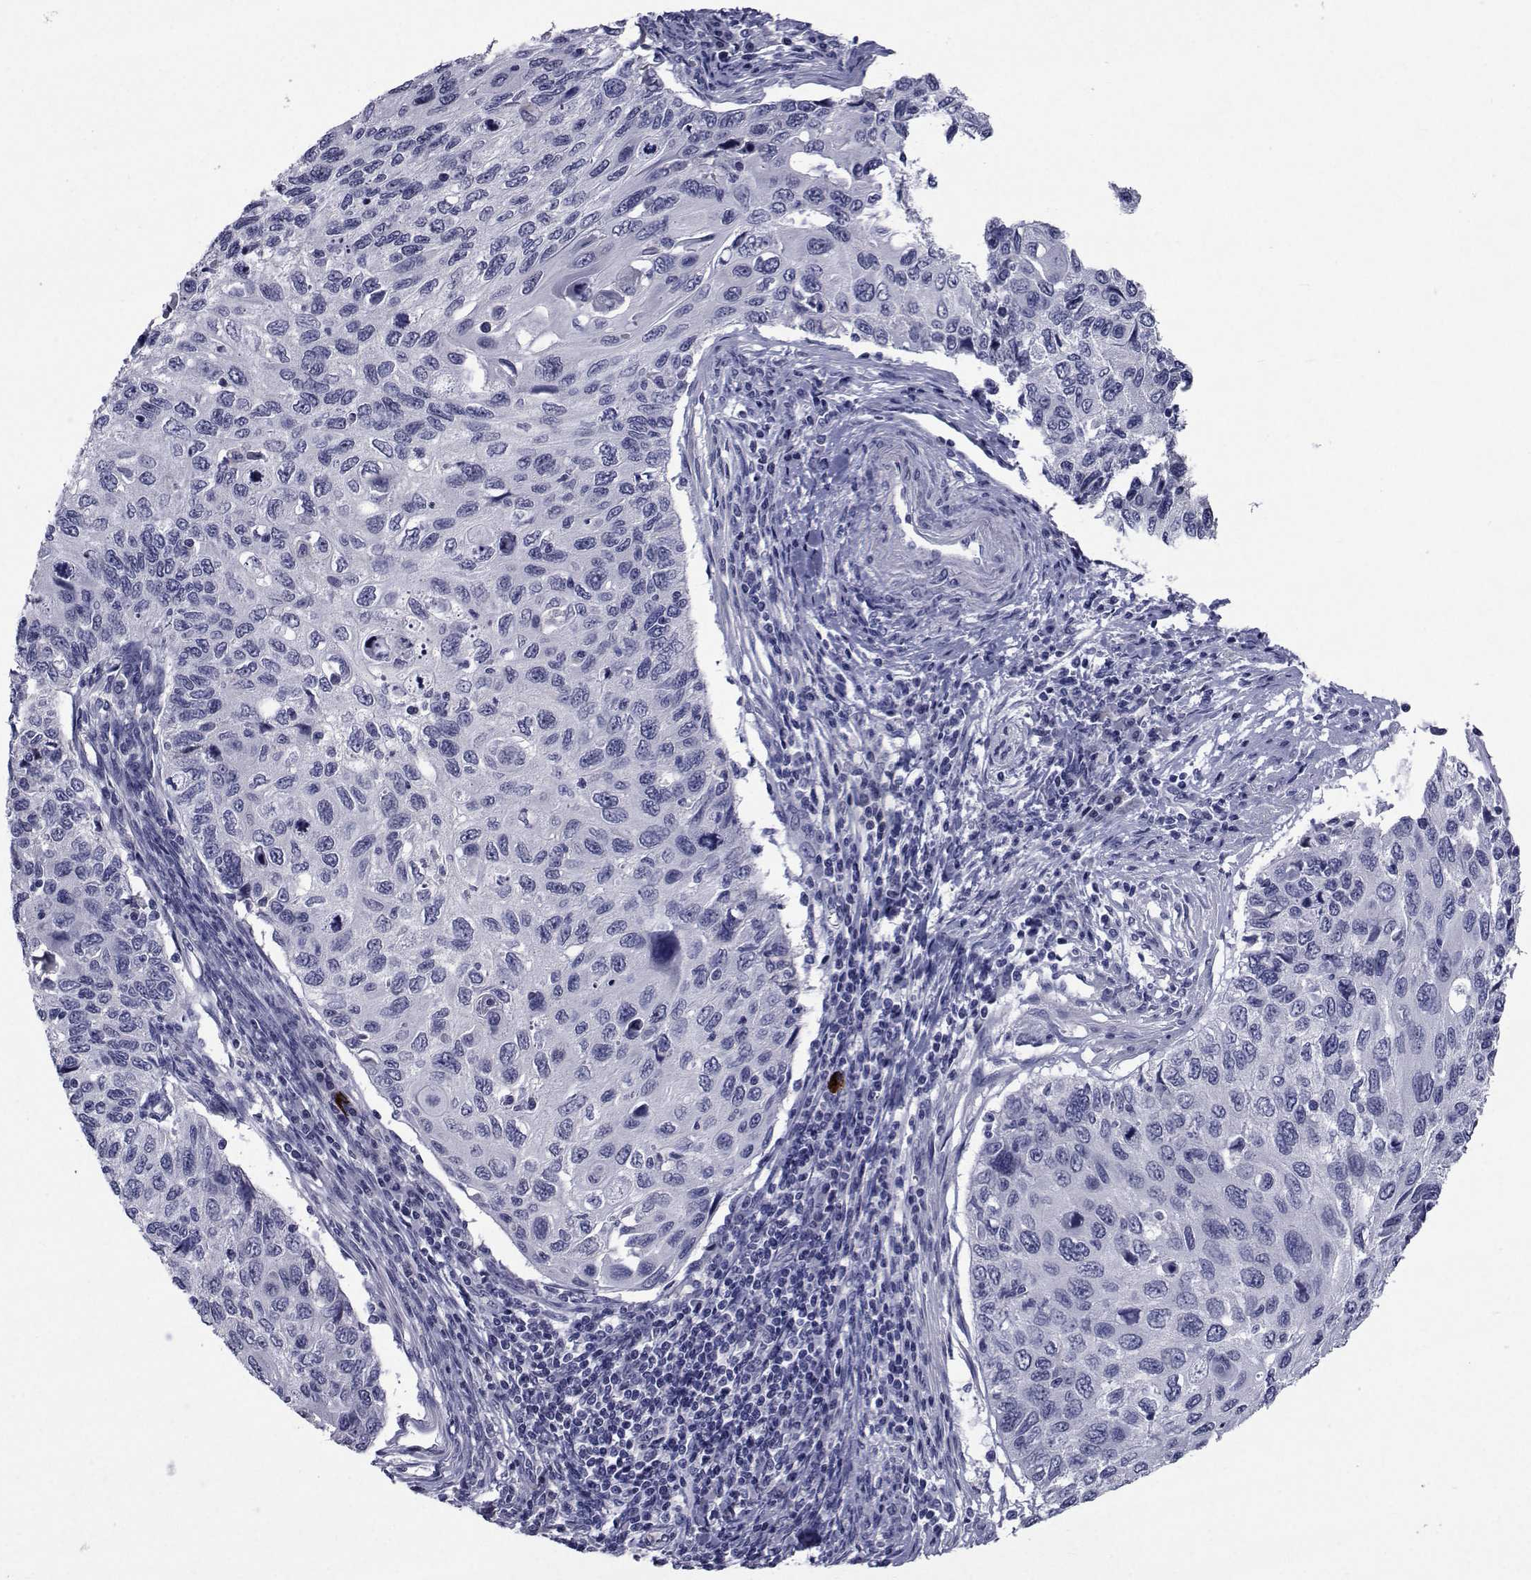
{"staining": {"intensity": "negative", "quantity": "none", "location": "none"}, "tissue": "cervical cancer", "cell_type": "Tumor cells", "image_type": "cancer", "snomed": [{"axis": "morphology", "description": "Squamous cell carcinoma, NOS"}, {"axis": "topography", "description": "Cervix"}], "caption": "IHC photomicrograph of cervical cancer stained for a protein (brown), which reveals no expression in tumor cells.", "gene": "SEMA5B", "patient": {"sex": "female", "age": 70}}